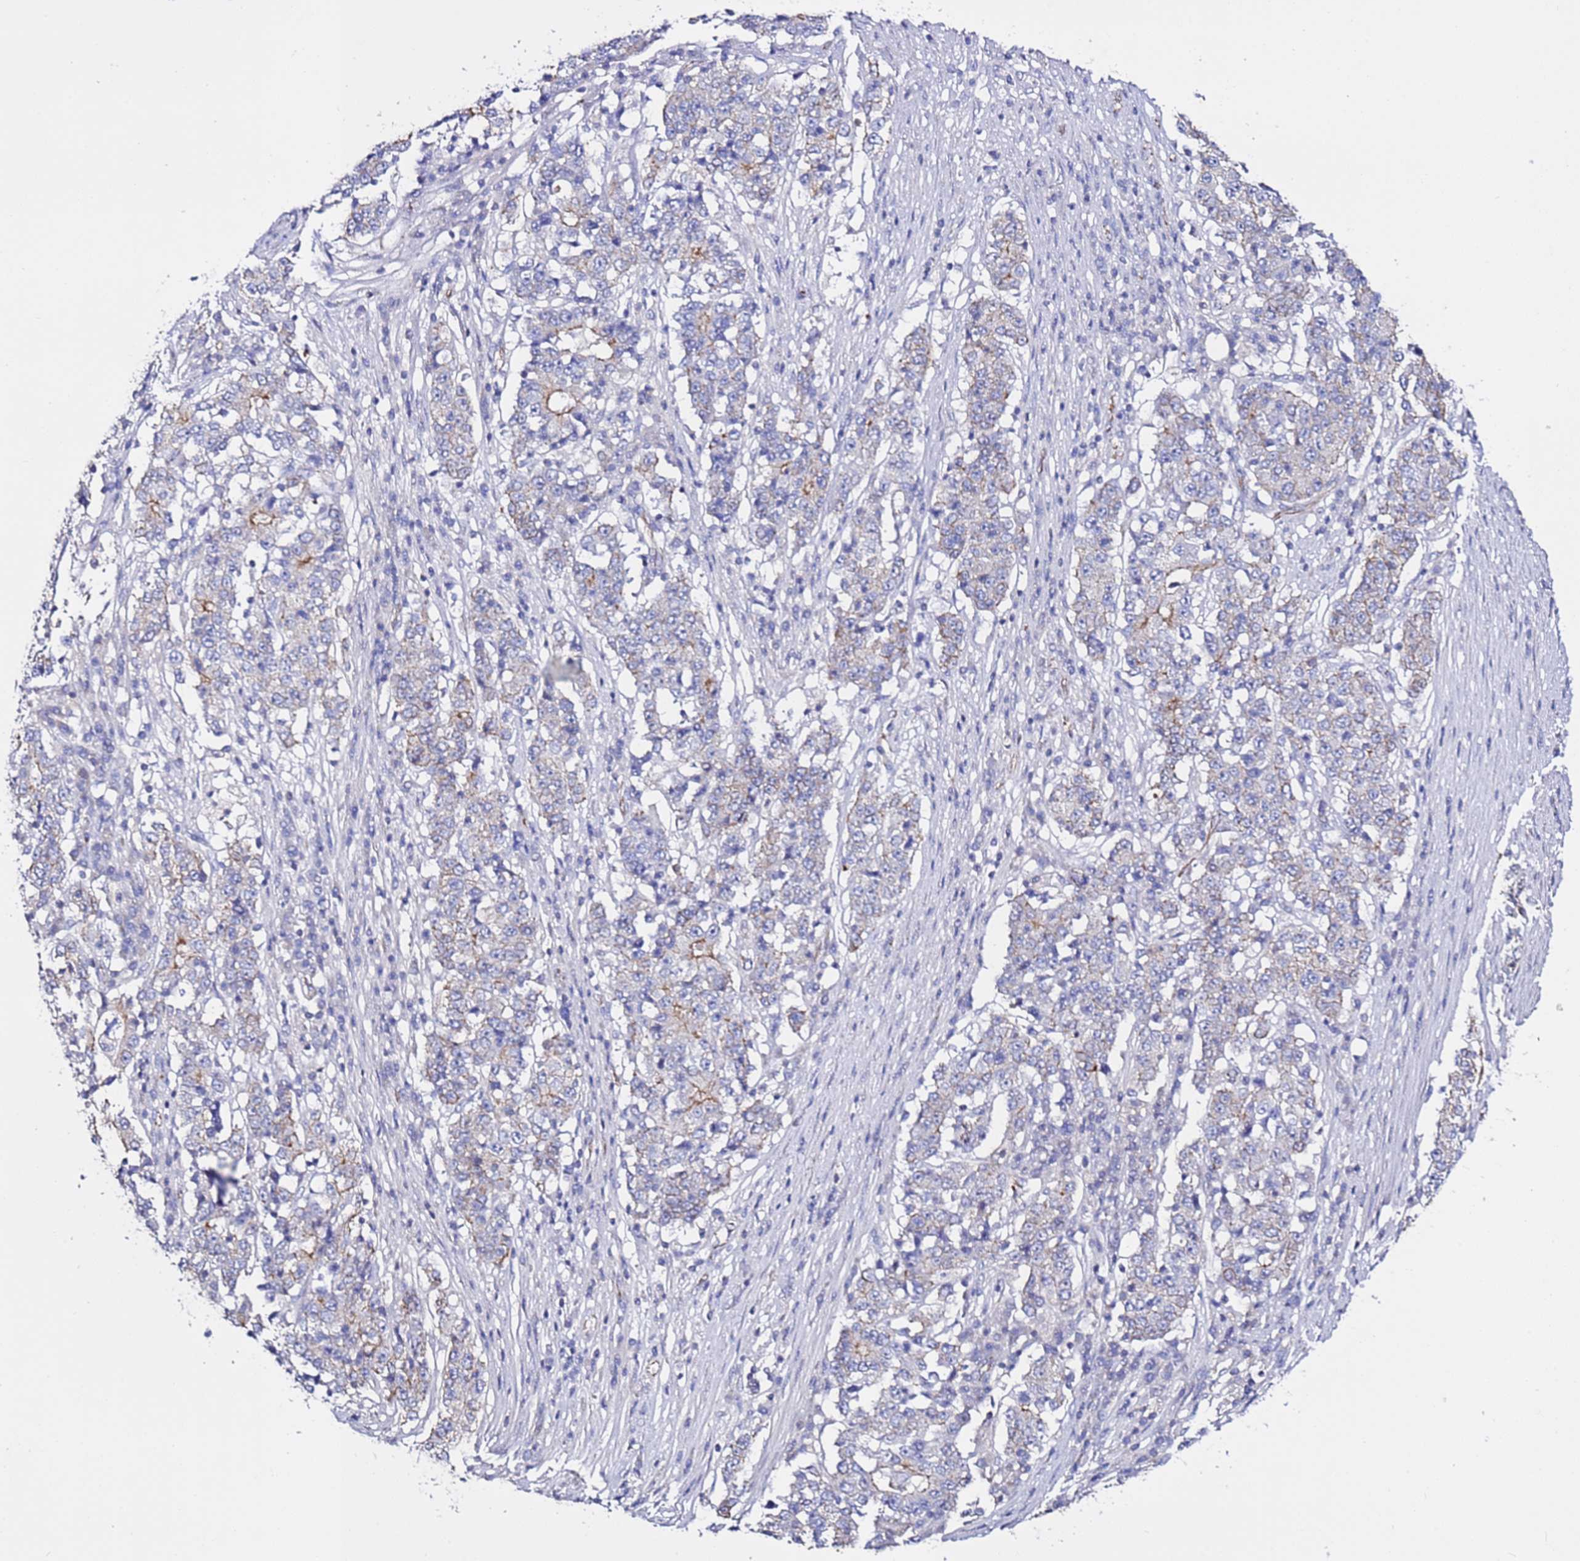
{"staining": {"intensity": "moderate", "quantity": "<25%", "location": "cytoplasmic/membranous"}, "tissue": "stomach cancer", "cell_type": "Tumor cells", "image_type": "cancer", "snomed": [{"axis": "morphology", "description": "Adenocarcinoma, NOS"}, {"axis": "topography", "description": "Stomach"}], "caption": "Adenocarcinoma (stomach) was stained to show a protein in brown. There is low levels of moderate cytoplasmic/membranous expression in about <25% of tumor cells.", "gene": "TENM3", "patient": {"sex": "male", "age": 59}}